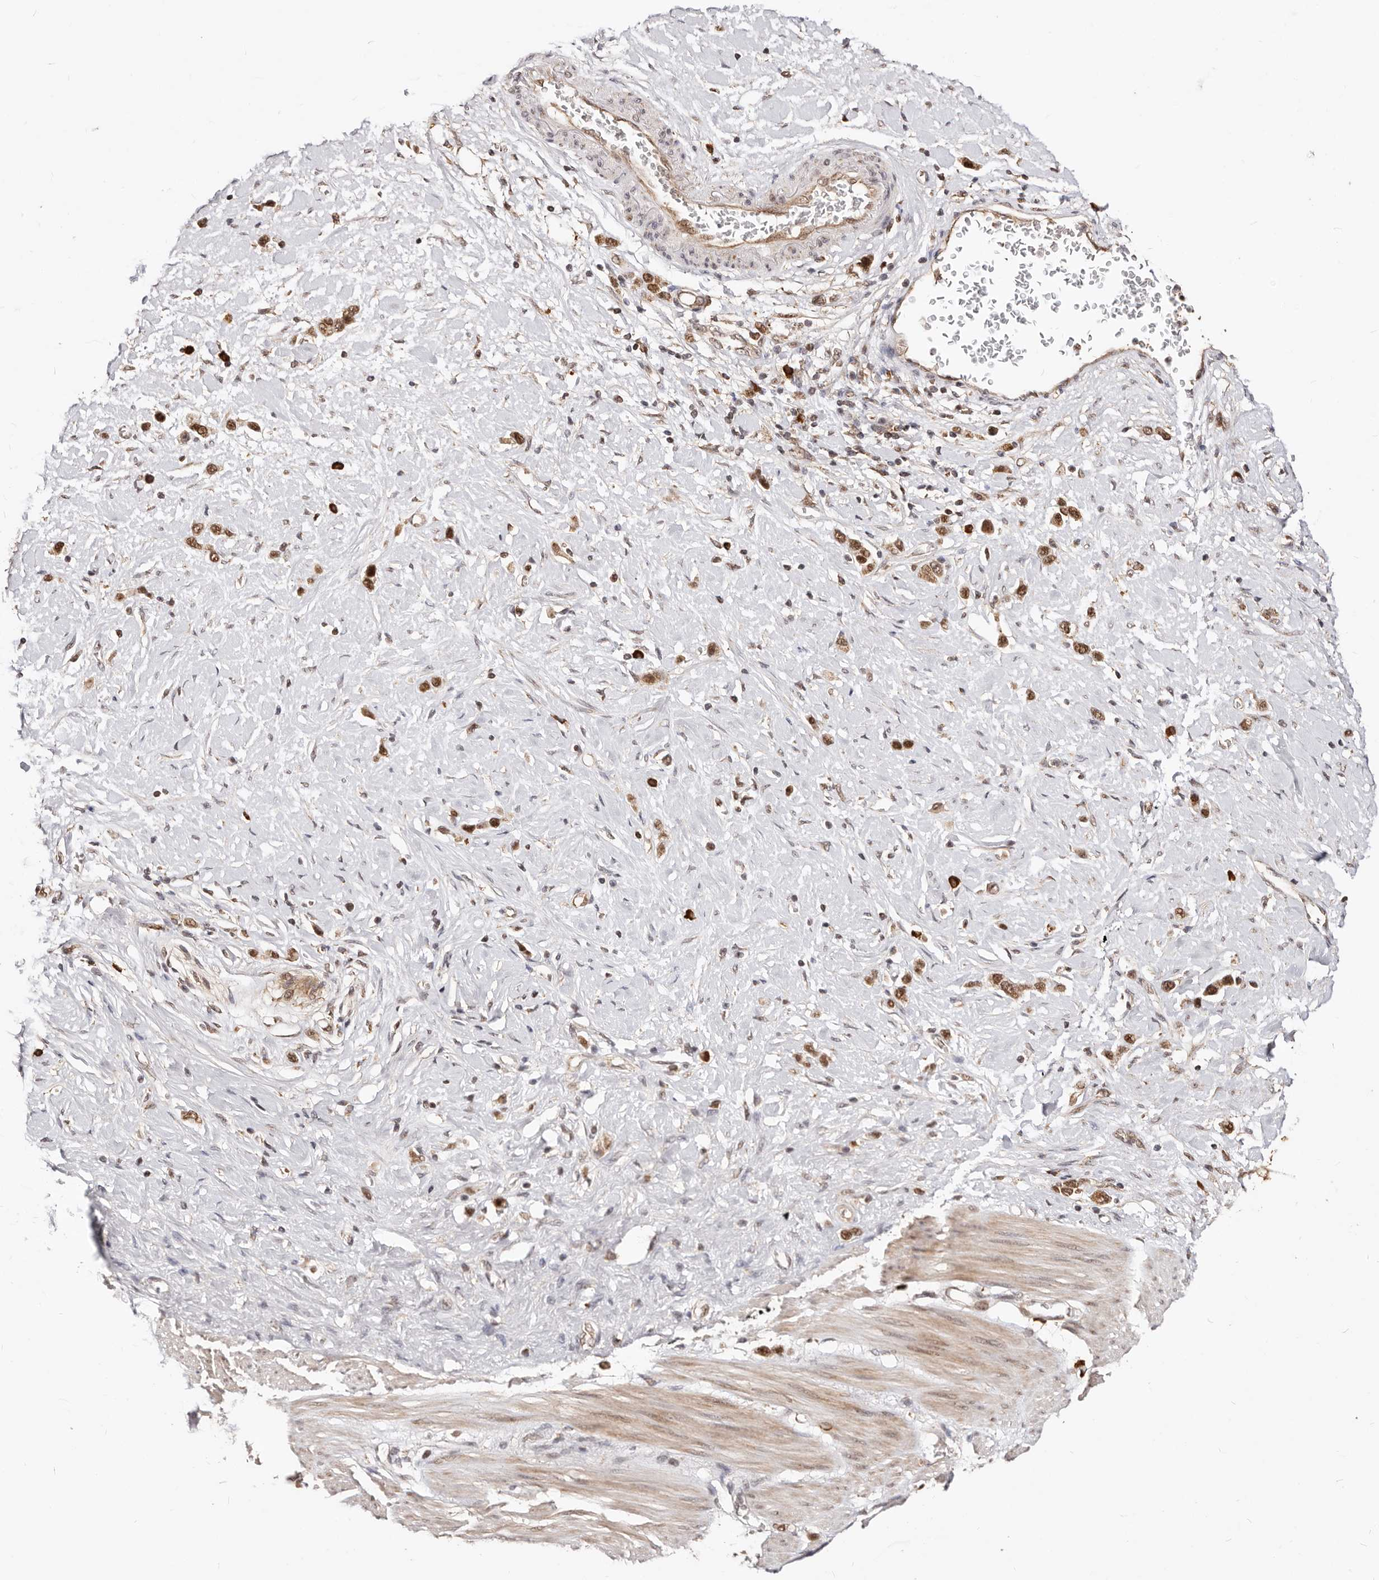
{"staining": {"intensity": "moderate", "quantity": ">75%", "location": "nuclear"}, "tissue": "stomach cancer", "cell_type": "Tumor cells", "image_type": "cancer", "snomed": [{"axis": "morphology", "description": "Adenocarcinoma, NOS"}, {"axis": "topography", "description": "Stomach"}], "caption": "Human stomach cancer stained with a brown dye displays moderate nuclear positive positivity in about >75% of tumor cells.", "gene": "SEC14L1", "patient": {"sex": "female", "age": 65}}